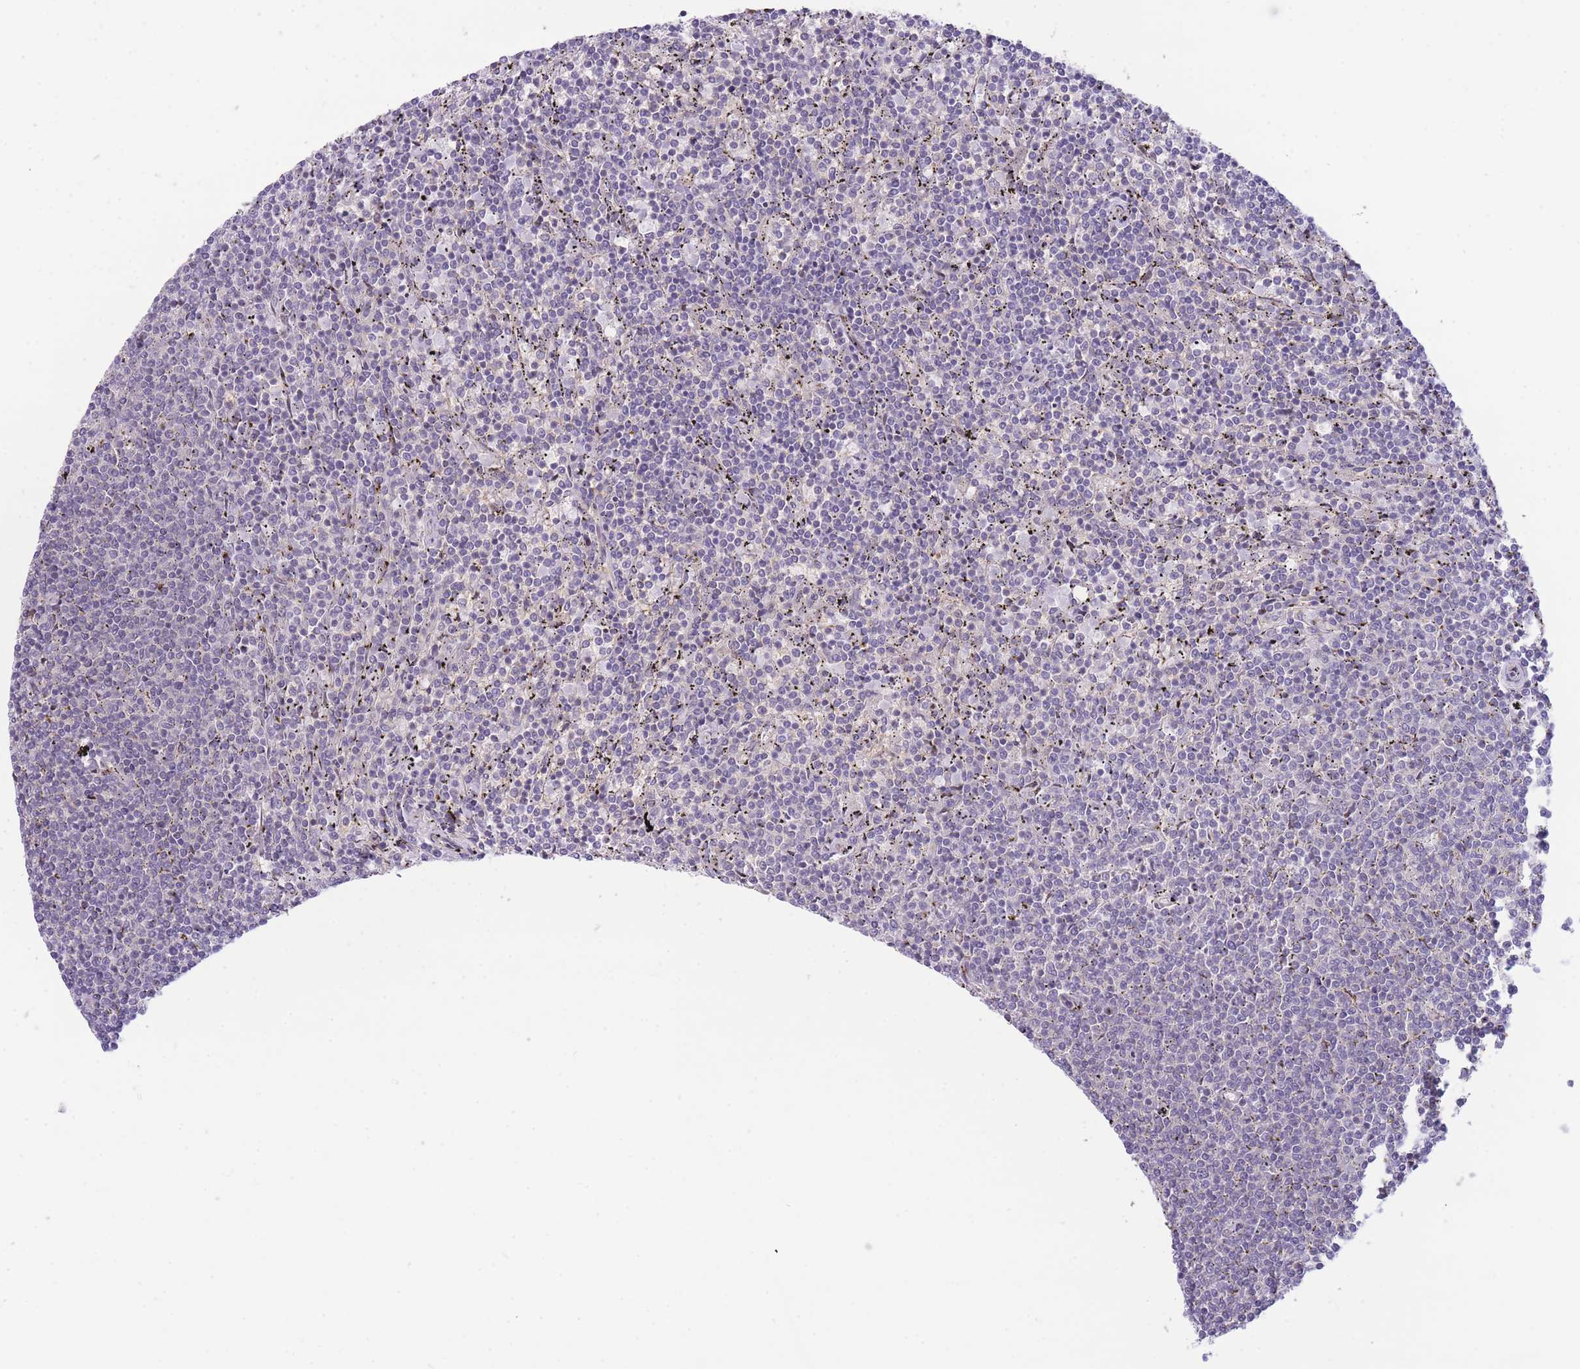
{"staining": {"intensity": "negative", "quantity": "none", "location": "none"}, "tissue": "lymphoma", "cell_type": "Tumor cells", "image_type": "cancer", "snomed": [{"axis": "morphology", "description": "Malignant lymphoma, non-Hodgkin's type, Low grade"}, {"axis": "topography", "description": "Spleen"}], "caption": "Immunohistochemistry of human malignant lymphoma, non-Hodgkin's type (low-grade) exhibits no expression in tumor cells.", "gene": "CDC25B", "patient": {"sex": "female", "age": 50}}